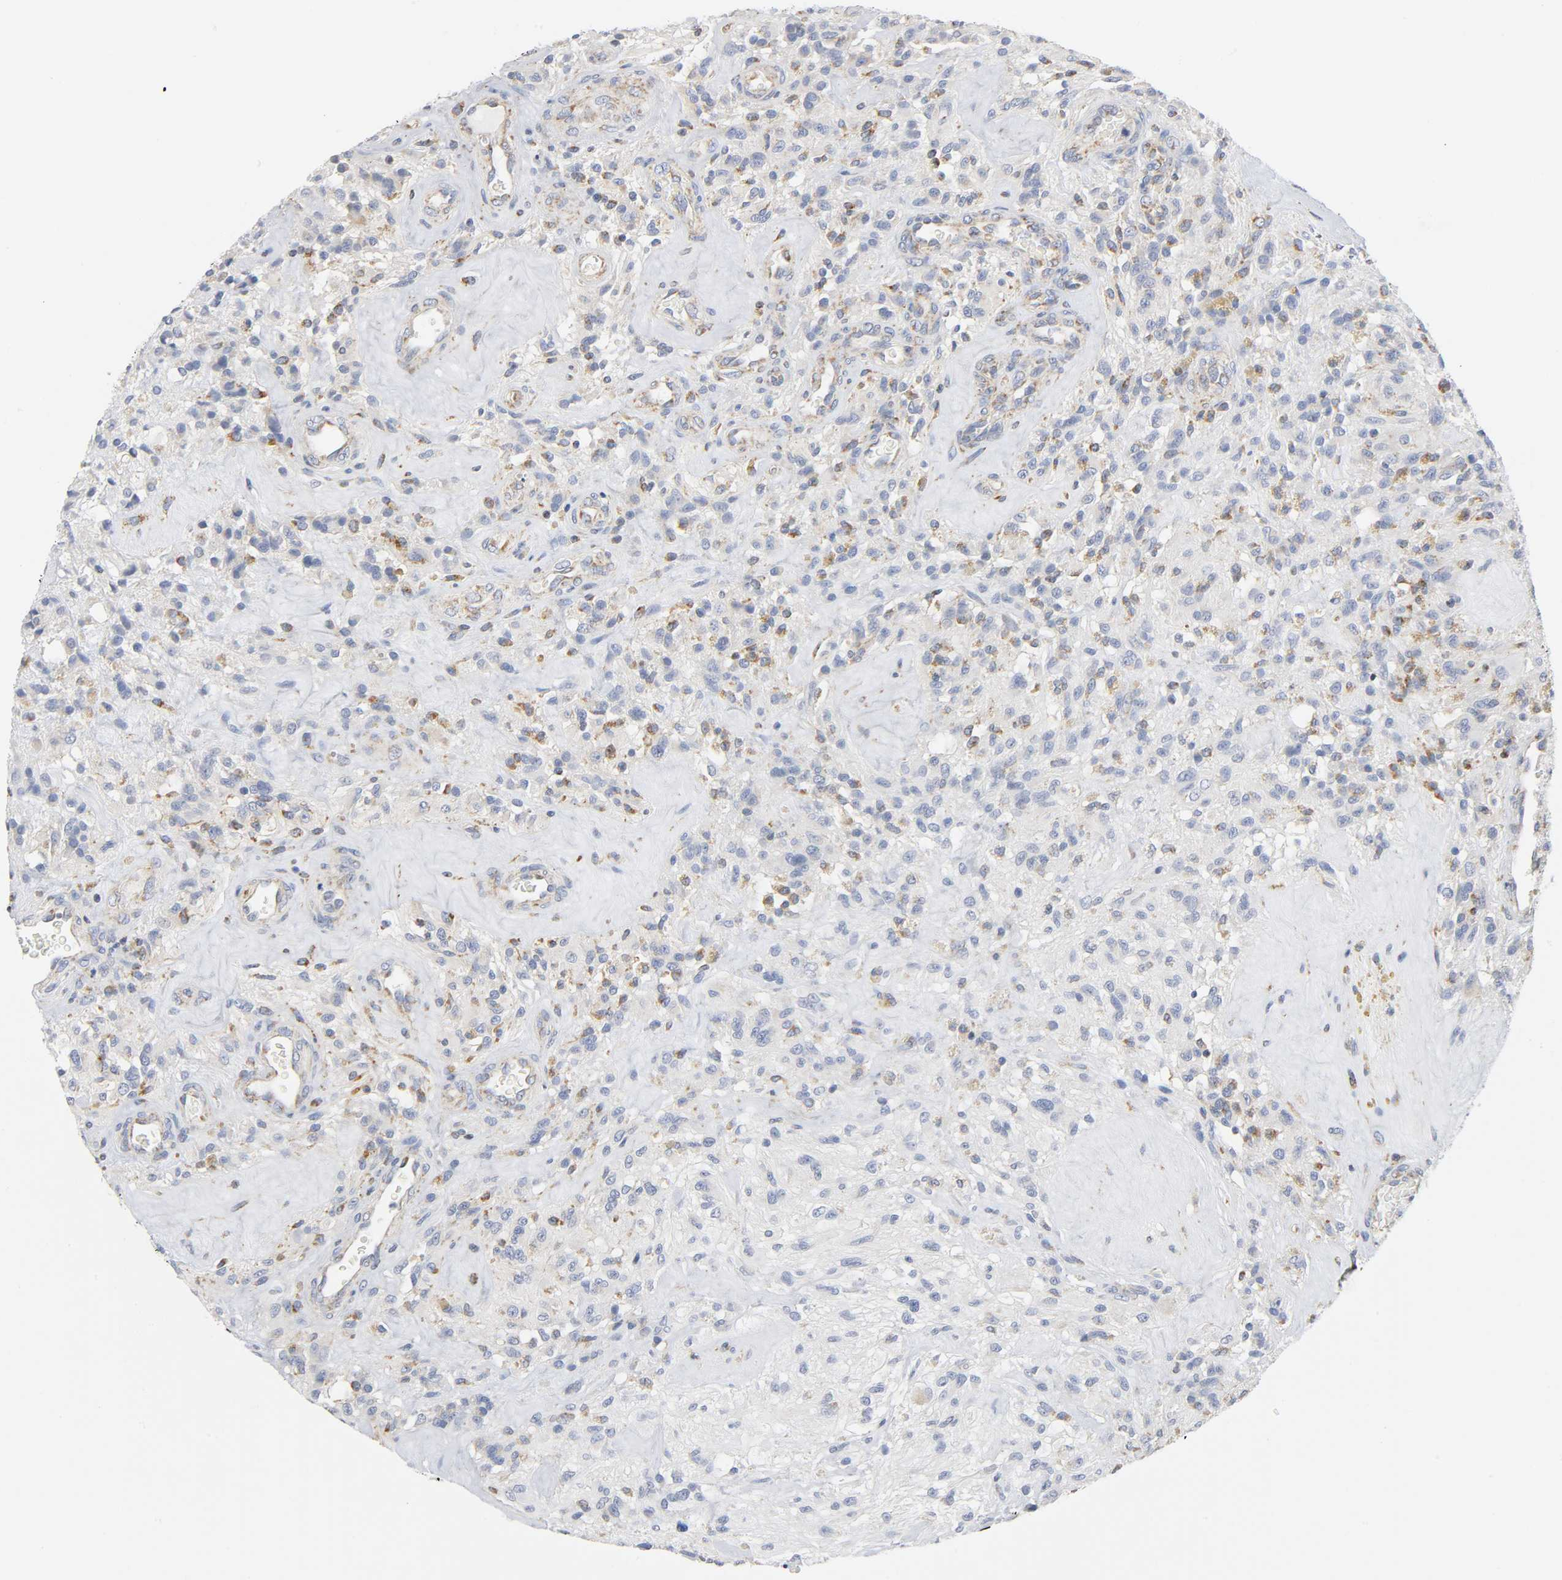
{"staining": {"intensity": "moderate", "quantity": "25%-75%", "location": "cytoplasmic/membranous"}, "tissue": "glioma", "cell_type": "Tumor cells", "image_type": "cancer", "snomed": [{"axis": "morphology", "description": "Normal tissue, NOS"}, {"axis": "morphology", "description": "Glioma, malignant, High grade"}, {"axis": "topography", "description": "Cerebral cortex"}], "caption": "Immunohistochemical staining of malignant glioma (high-grade) shows medium levels of moderate cytoplasmic/membranous positivity in about 25%-75% of tumor cells.", "gene": "BAK1", "patient": {"sex": "male", "age": 56}}